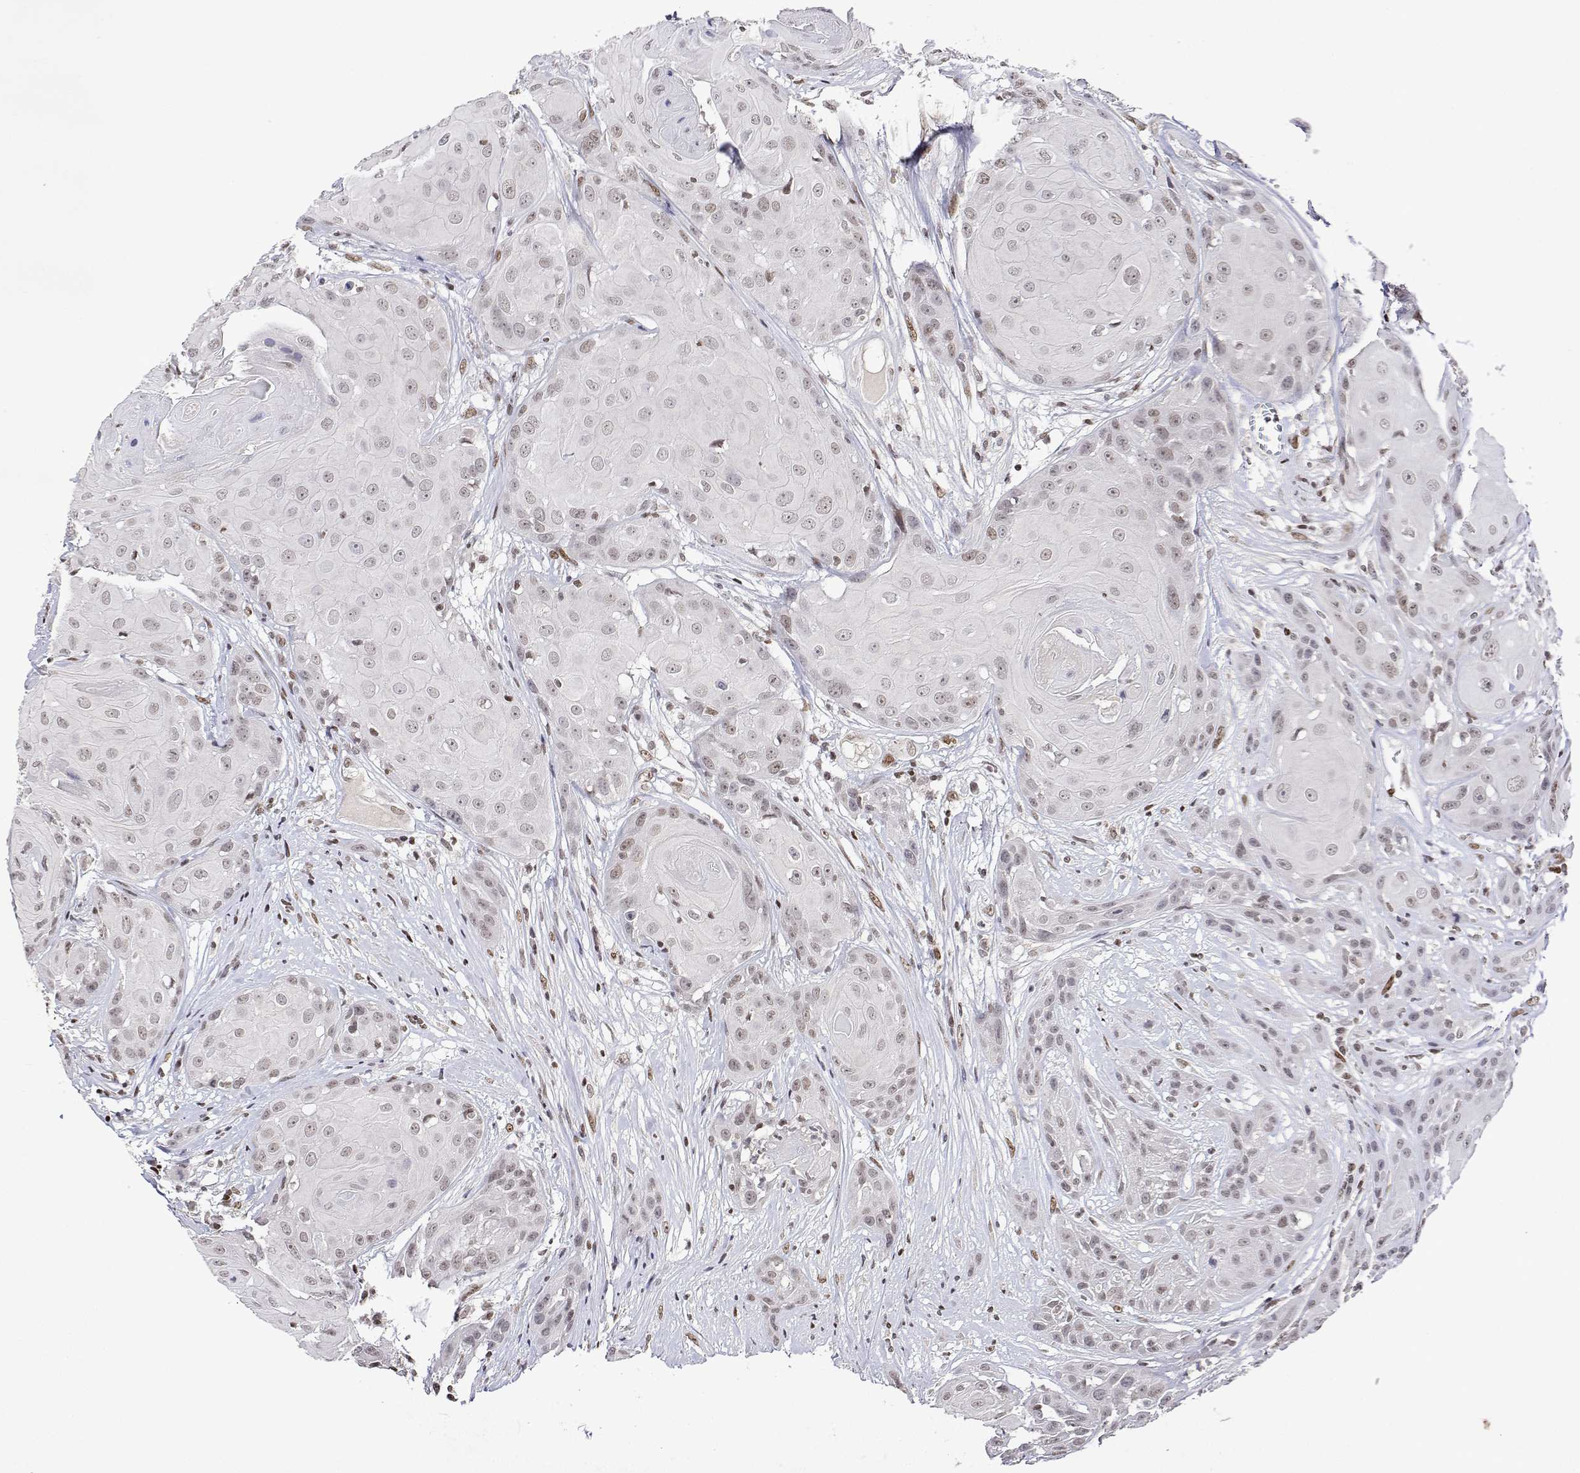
{"staining": {"intensity": "weak", "quantity": ">75%", "location": "nuclear"}, "tissue": "head and neck cancer", "cell_type": "Tumor cells", "image_type": "cancer", "snomed": [{"axis": "morphology", "description": "Squamous cell carcinoma, NOS"}, {"axis": "topography", "description": "Skin"}, {"axis": "topography", "description": "Head-Neck"}], "caption": "Brown immunohistochemical staining in head and neck squamous cell carcinoma exhibits weak nuclear positivity in approximately >75% of tumor cells.", "gene": "XPC", "patient": {"sex": "male", "age": 80}}